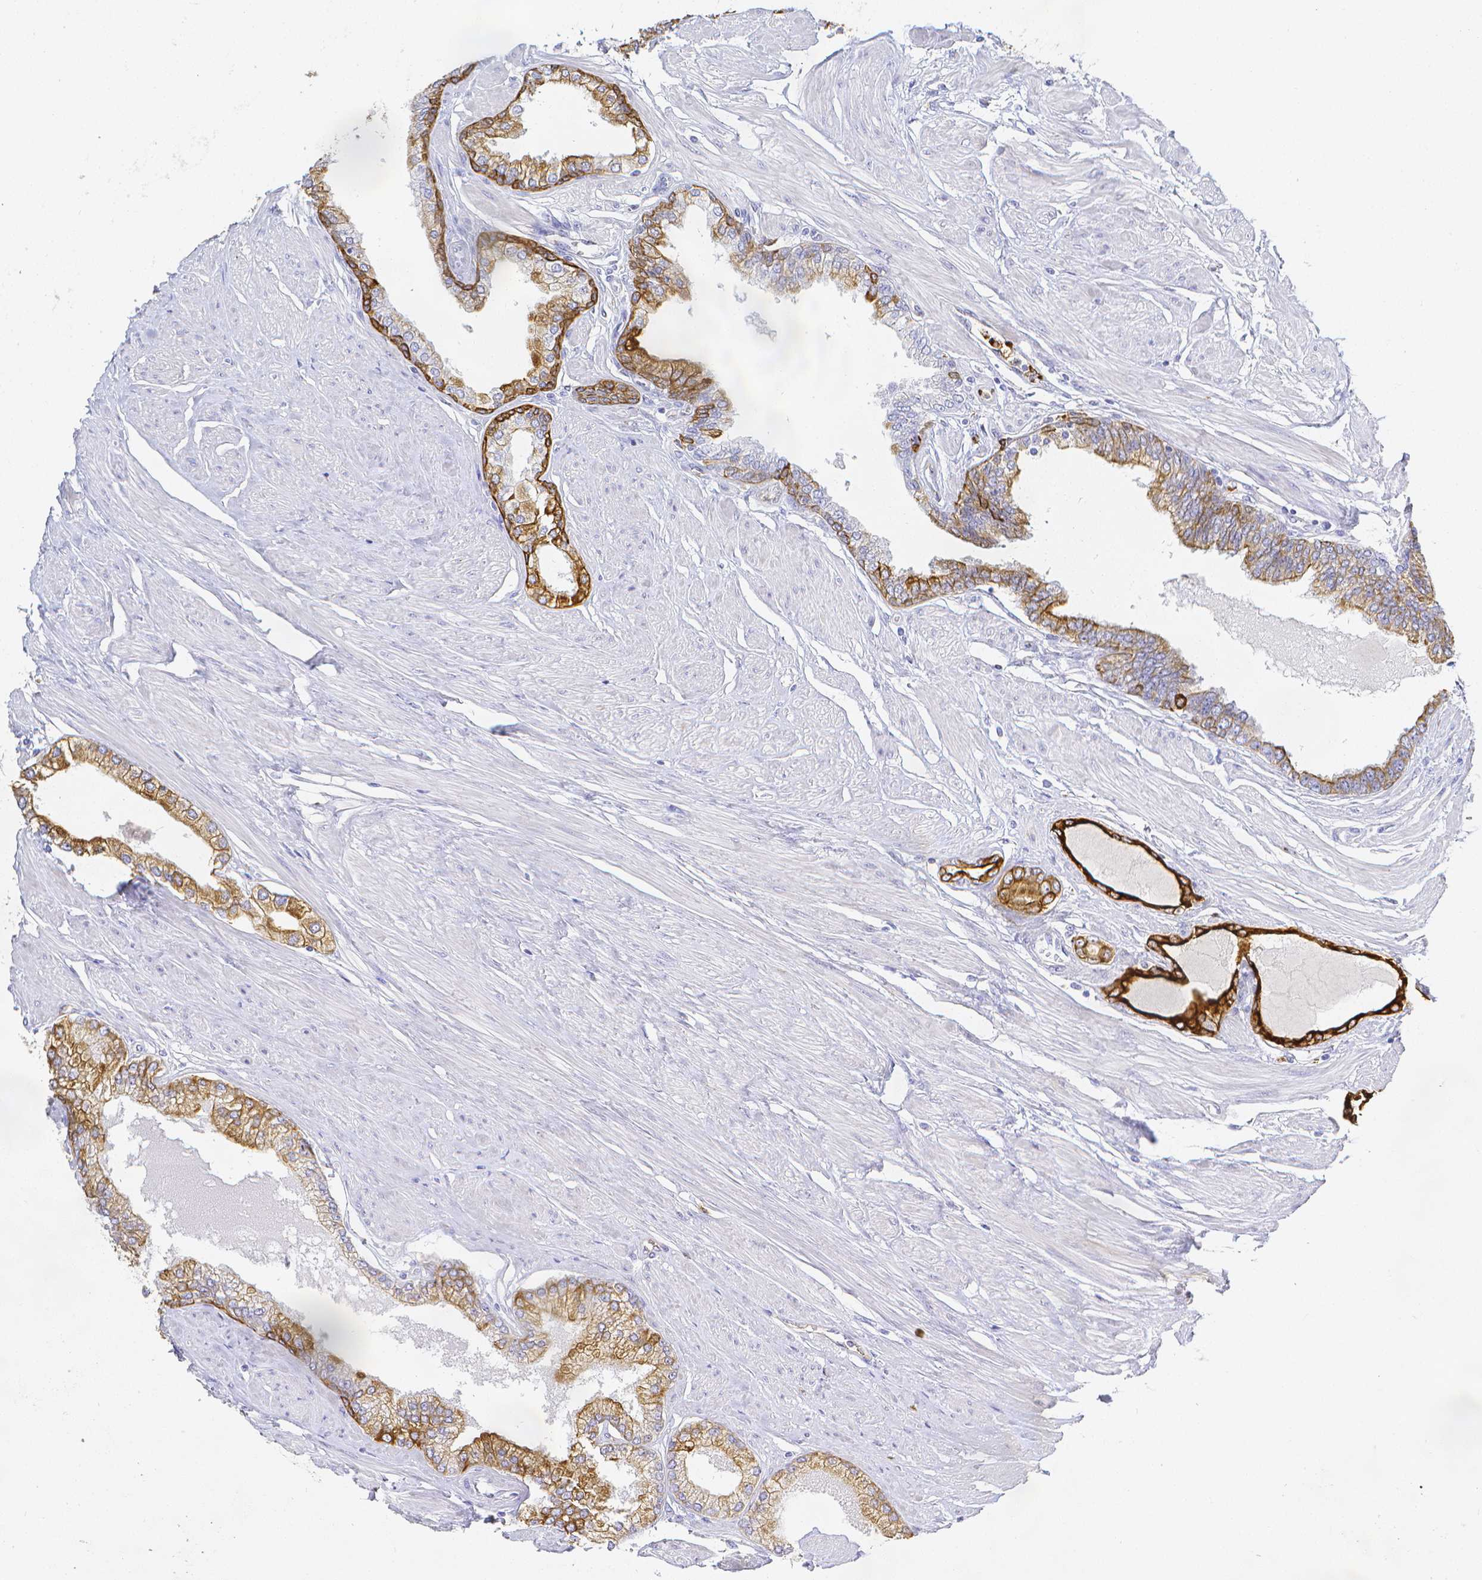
{"staining": {"intensity": "moderate", "quantity": "<25%", "location": "cytoplasmic/membranous"}, "tissue": "prostate cancer", "cell_type": "Tumor cells", "image_type": "cancer", "snomed": [{"axis": "morphology", "description": "Adenocarcinoma, Low grade"}, {"axis": "topography", "description": "Prostate"}], "caption": "Human prostate cancer (adenocarcinoma (low-grade)) stained with a brown dye reveals moderate cytoplasmic/membranous positive staining in about <25% of tumor cells.", "gene": "SMURF1", "patient": {"sex": "male", "age": 55}}